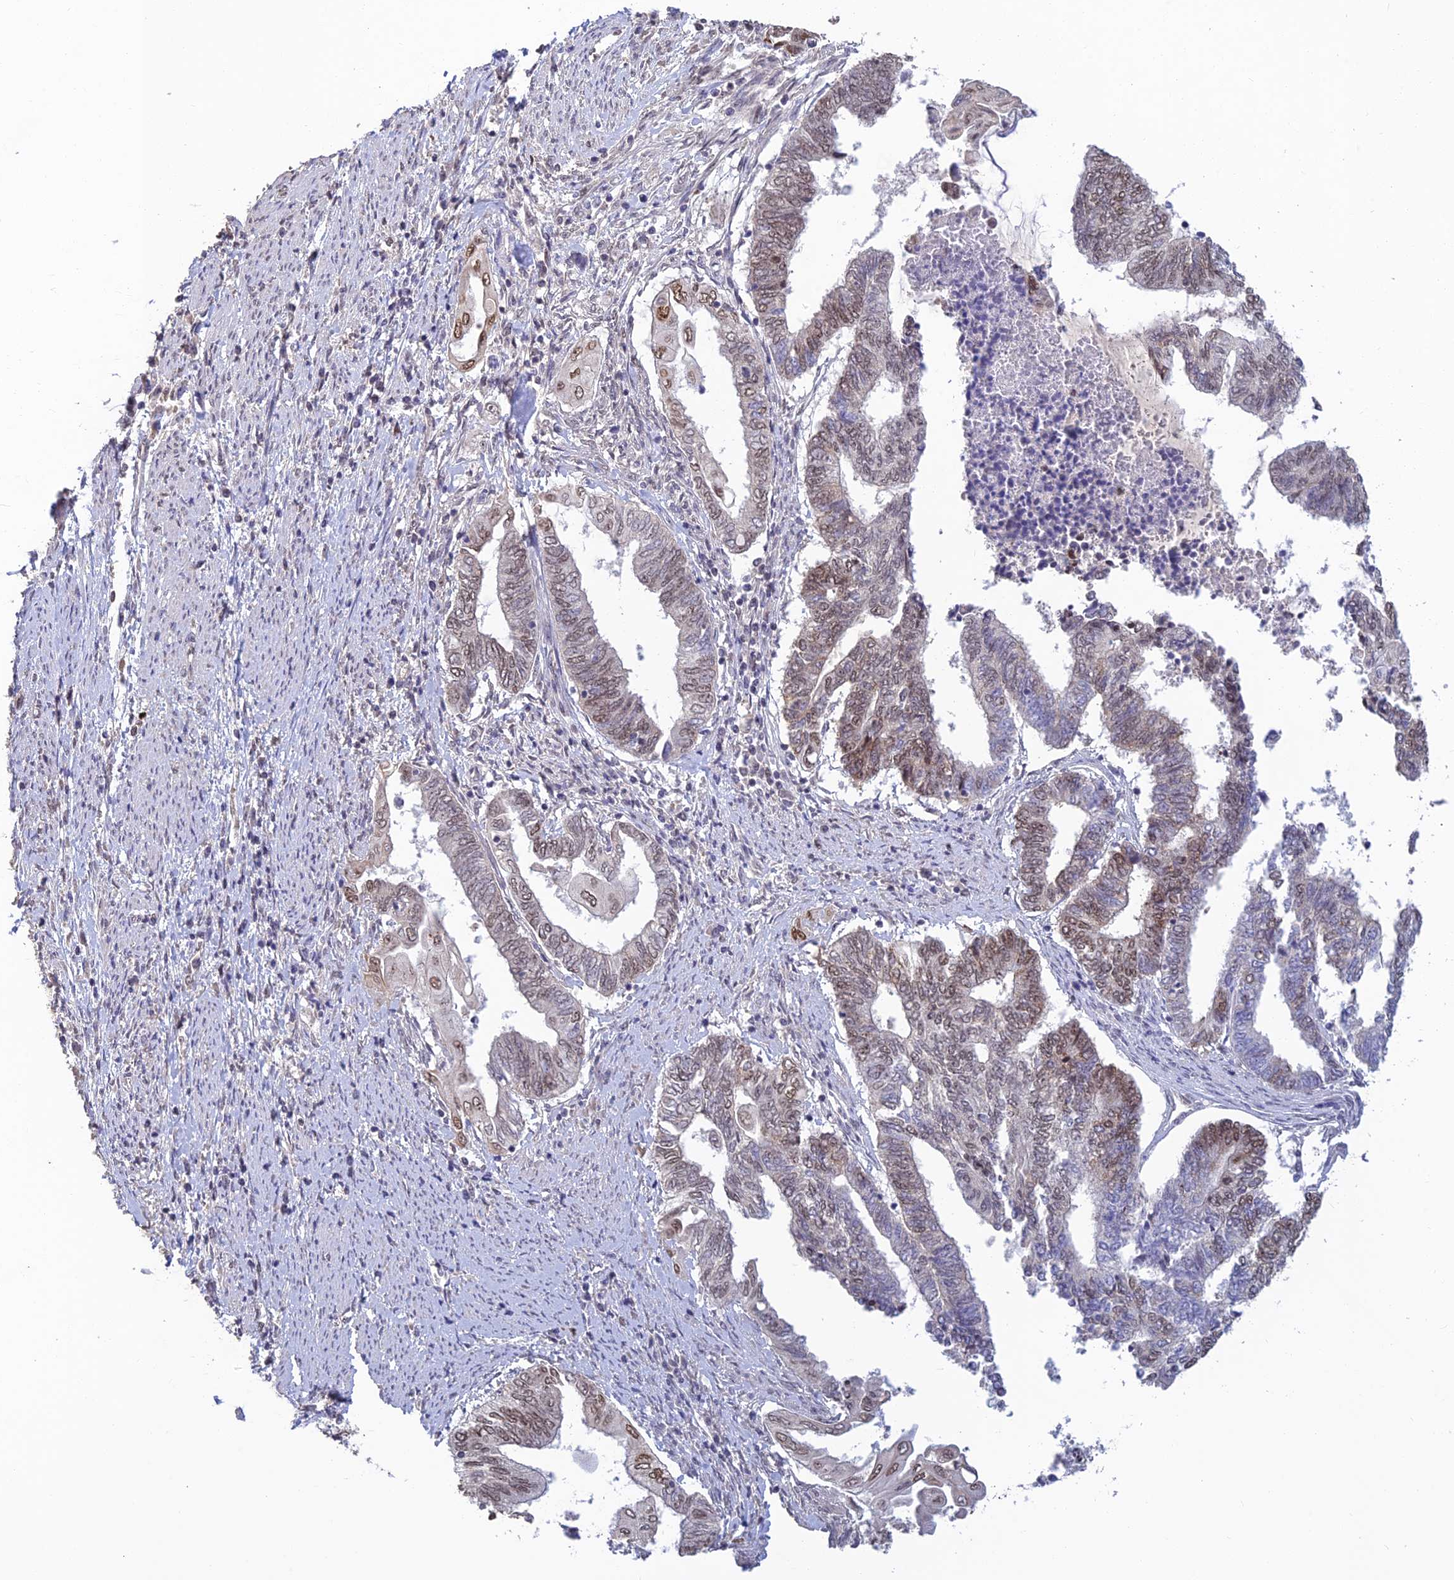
{"staining": {"intensity": "weak", "quantity": "<25%", "location": "nuclear"}, "tissue": "endometrial cancer", "cell_type": "Tumor cells", "image_type": "cancer", "snomed": [{"axis": "morphology", "description": "Adenocarcinoma, NOS"}, {"axis": "topography", "description": "Uterus"}, {"axis": "topography", "description": "Endometrium"}], "caption": "Endometrial cancer (adenocarcinoma) was stained to show a protein in brown. There is no significant staining in tumor cells.", "gene": "POLR1G", "patient": {"sex": "female", "age": 70}}